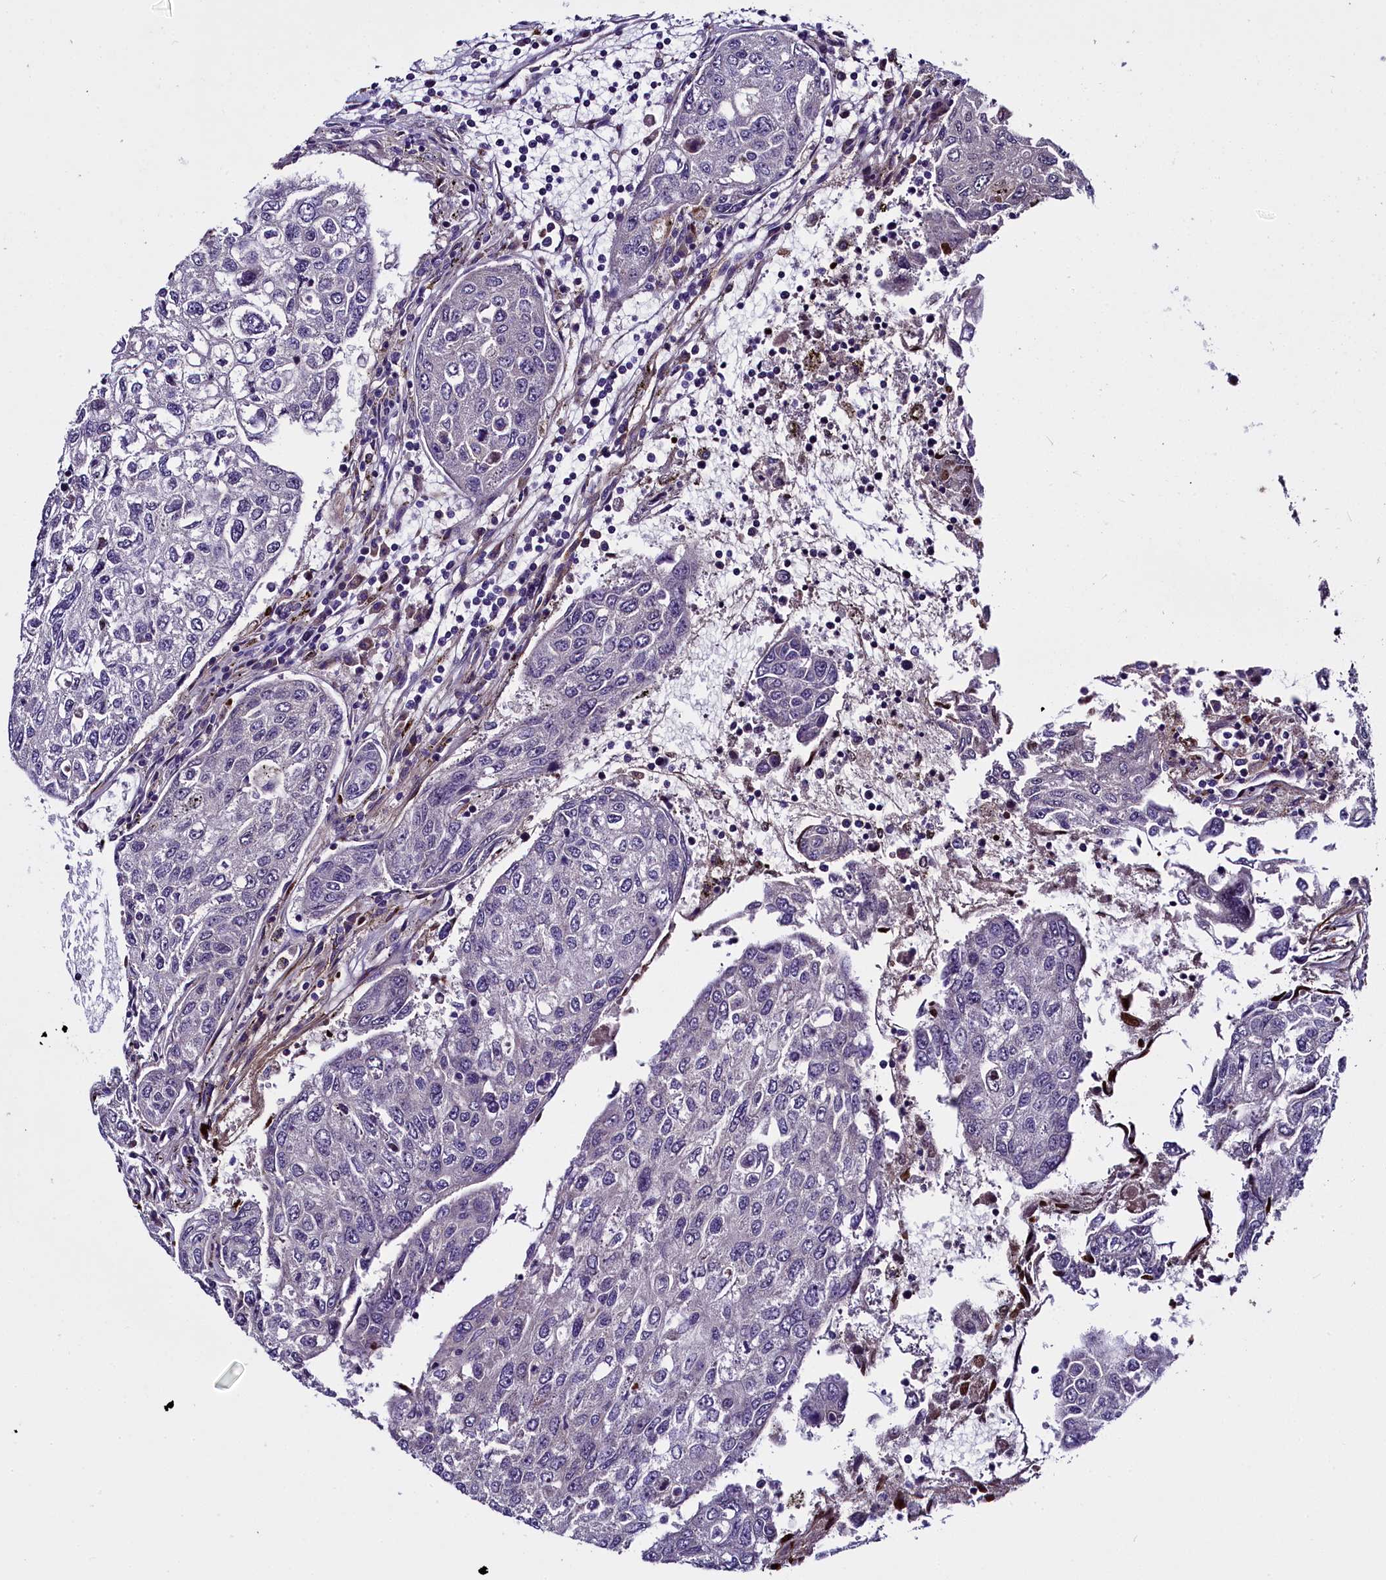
{"staining": {"intensity": "negative", "quantity": "none", "location": "none"}, "tissue": "urothelial cancer", "cell_type": "Tumor cells", "image_type": "cancer", "snomed": [{"axis": "morphology", "description": "Urothelial carcinoma, High grade"}, {"axis": "topography", "description": "Lymph node"}, {"axis": "topography", "description": "Urinary bladder"}], "caption": "An IHC photomicrograph of high-grade urothelial carcinoma is shown. There is no staining in tumor cells of high-grade urothelial carcinoma.", "gene": "MRC2", "patient": {"sex": "male", "age": 51}}